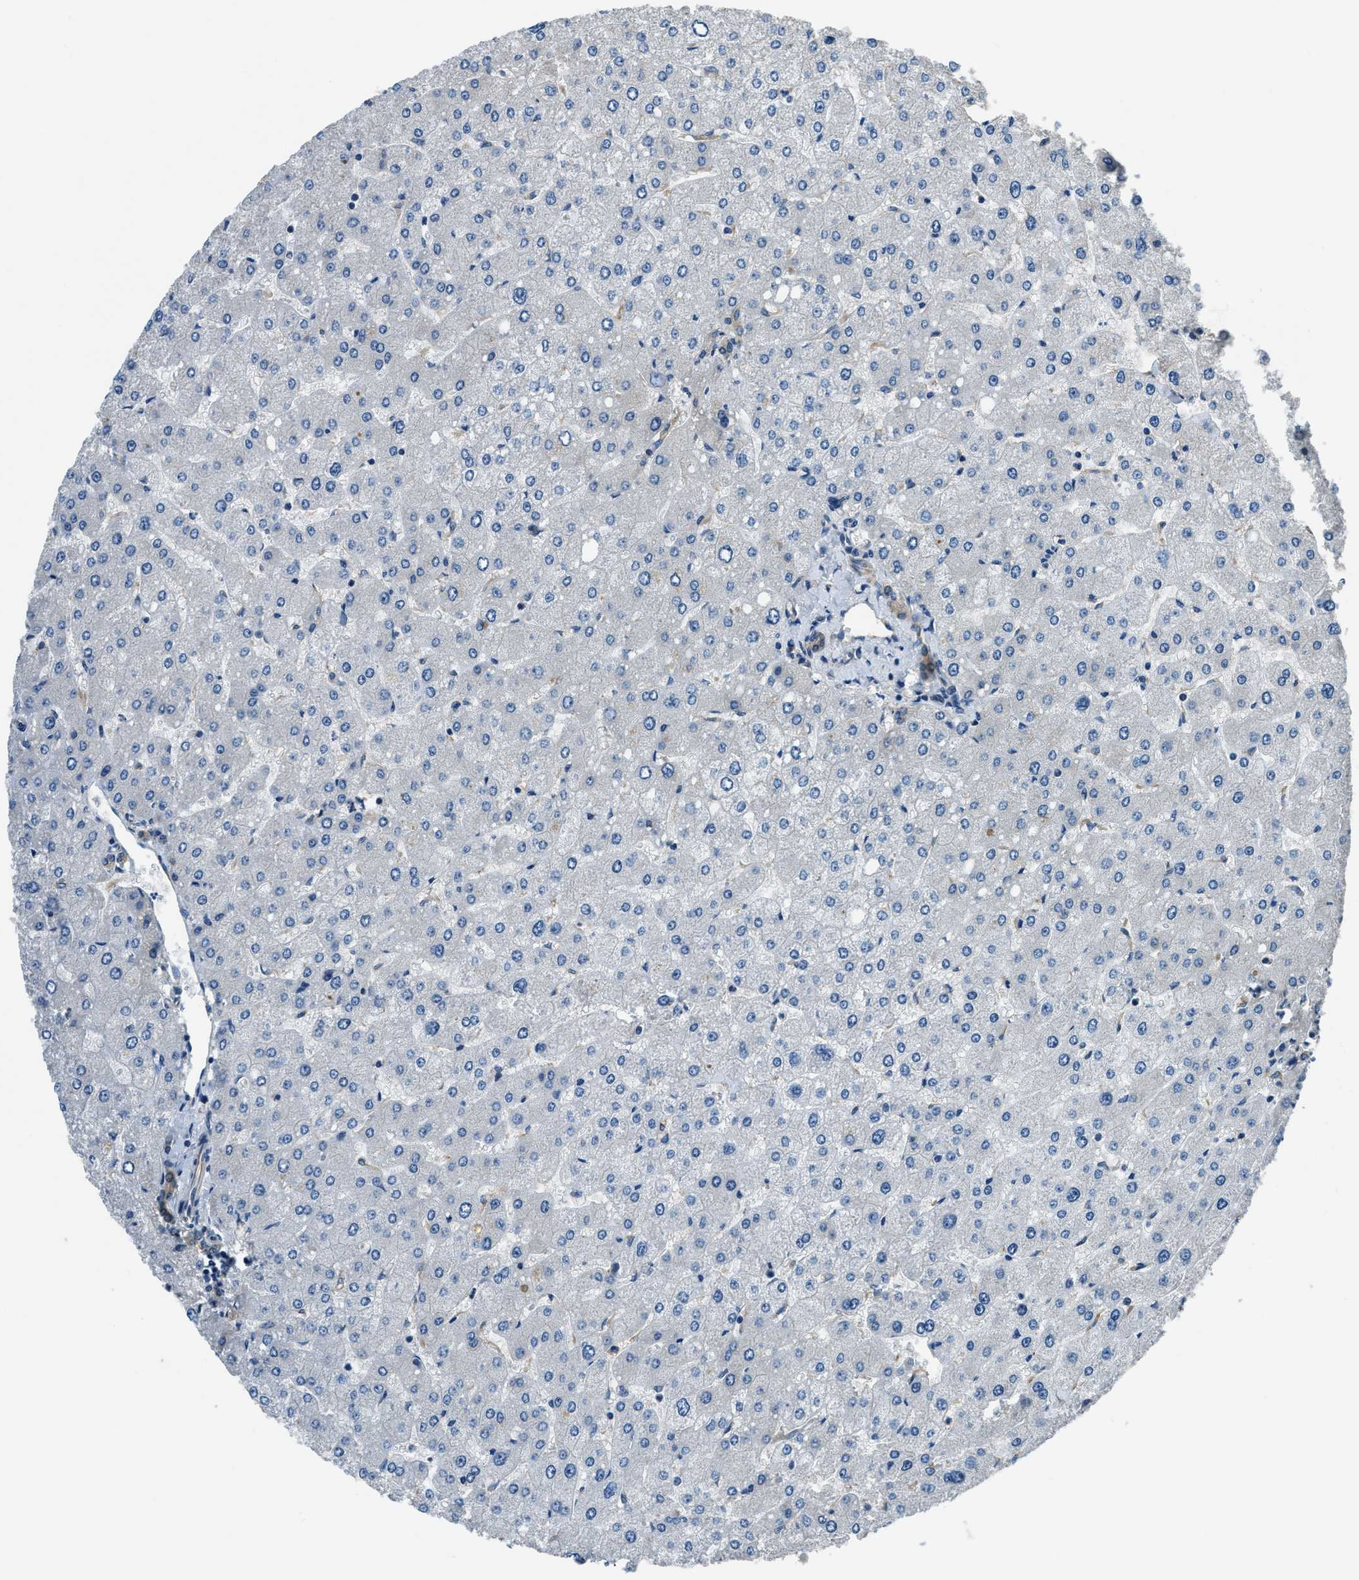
{"staining": {"intensity": "weak", "quantity": "25%-75%", "location": "cytoplasmic/membranous"}, "tissue": "liver", "cell_type": "Cholangiocytes", "image_type": "normal", "snomed": [{"axis": "morphology", "description": "Normal tissue, NOS"}, {"axis": "topography", "description": "Liver"}], "caption": "A brown stain labels weak cytoplasmic/membranous positivity of a protein in cholangiocytes of unremarkable human liver.", "gene": "EEA1", "patient": {"sex": "male", "age": 55}}